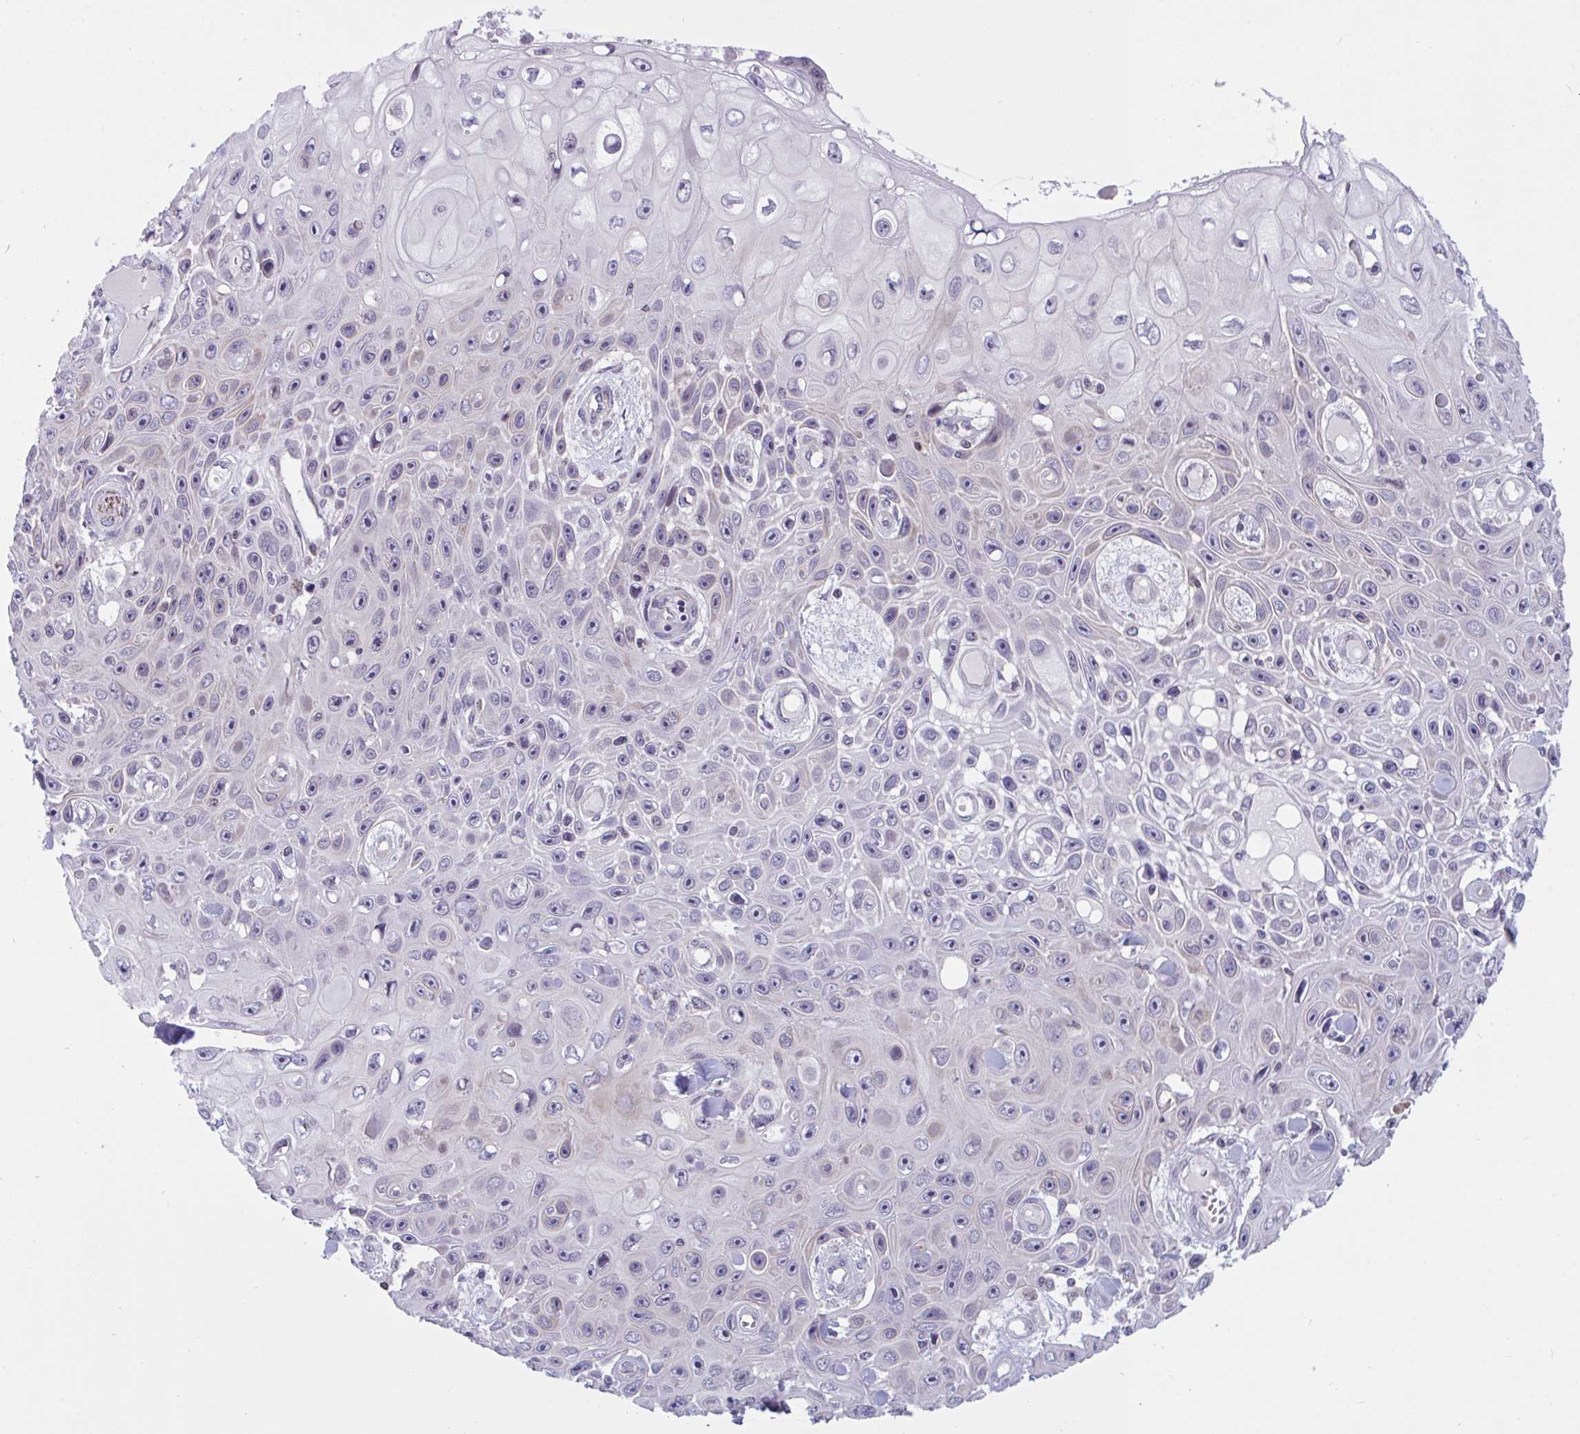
{"staining": {"intensity": "negative", "quantity": "none", "location": "none"}, "tissue": "skin cancer", "cell_type": "Tumor cells", "image_type": "cancer", "snomed": [{"axis": "morphology", "description": "Squamous cell carcinoma, NOS"}, {"axis": "topography", "description": "Skin"}], "caption": "This is an immunohistochemistry (IHC) photomicrograph of human skin squamous cell carcinoma. There is no positivity in tumor cells.", "gene": "SNX11", "patient": {"sex": "male", "age": 82}}